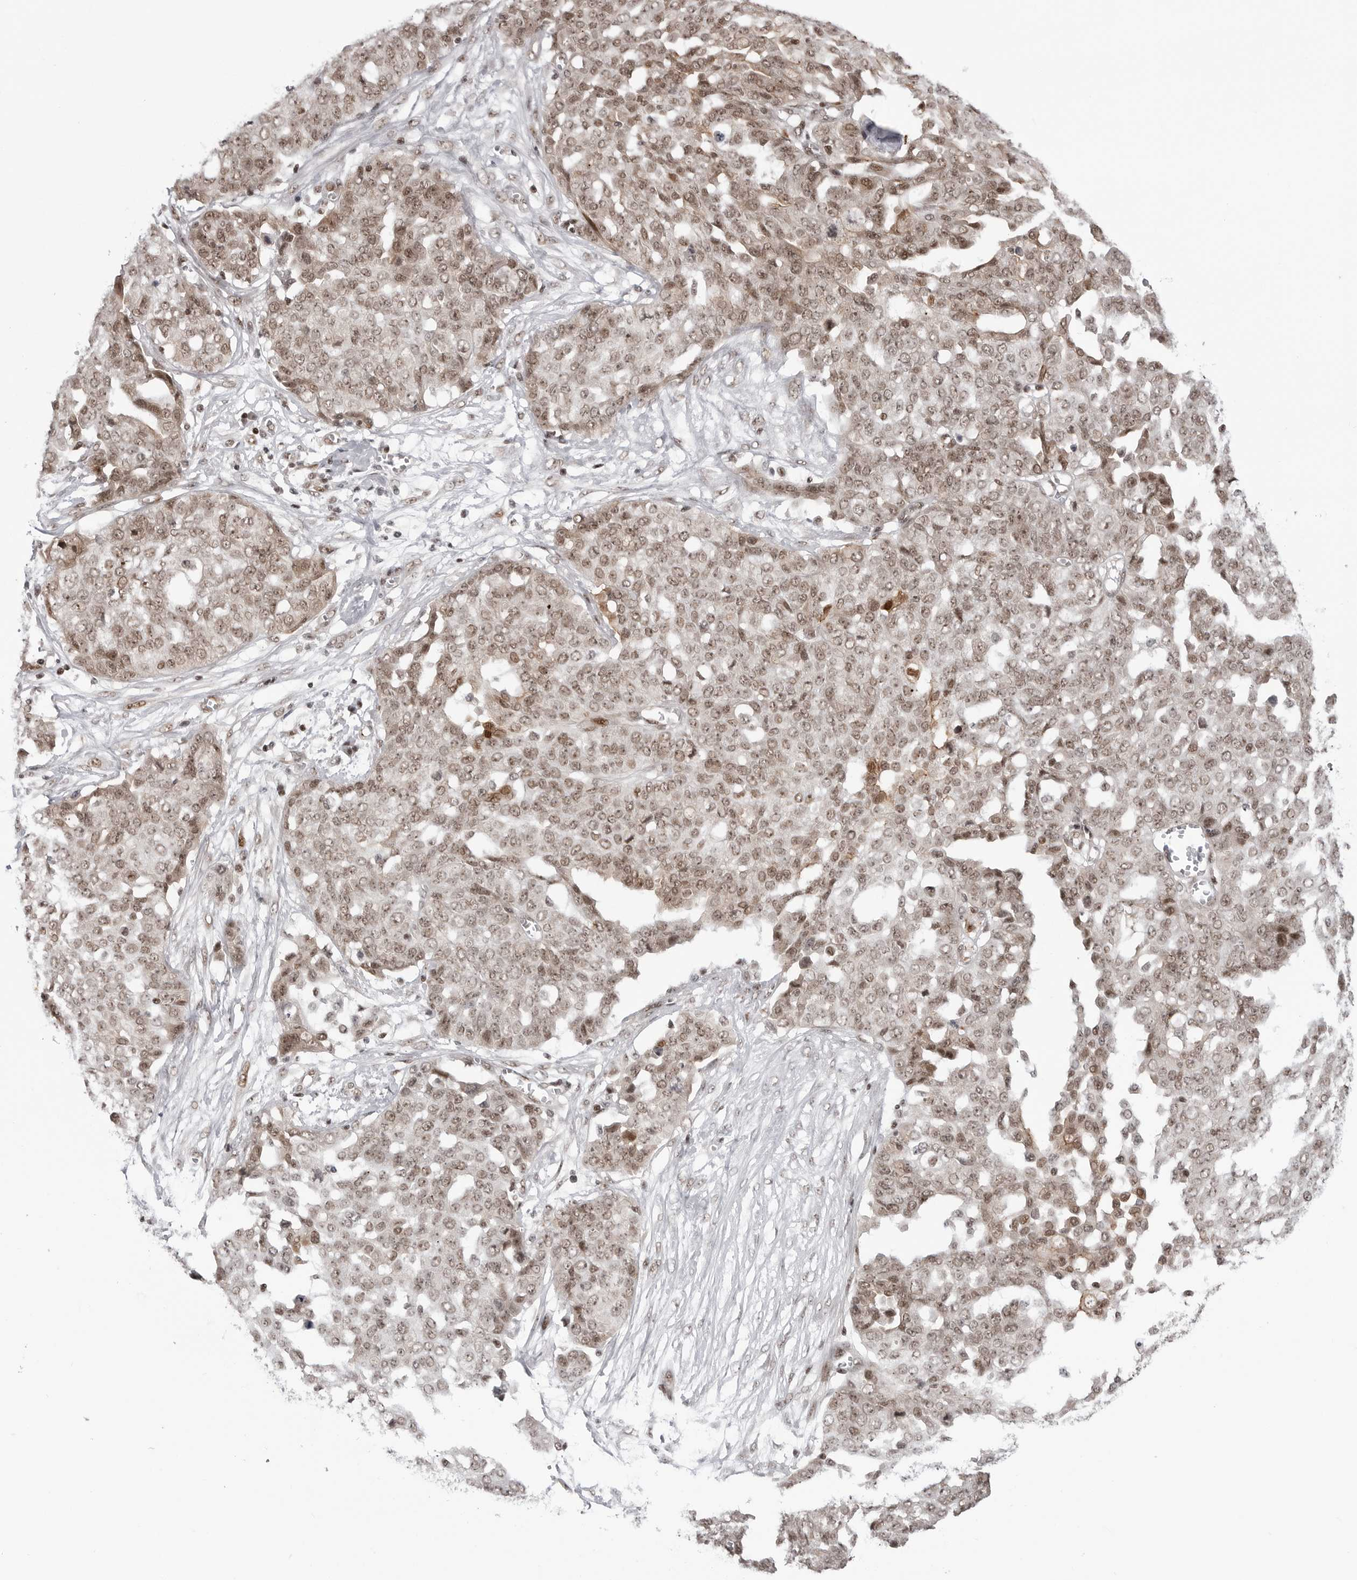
{"staining": {"intensity": "moderate", "quantity": ">75%", "location": "nuclear"}, "tissue": "ovarian cancer", "cell_type": "Tumor cells", "image_type": "cancer", "snomed": [{"axis": "morphology", "description": "Cystadenocarcinoma, serous, NOS"}, {"axis": "topography", "description": "Soft tissue"}, {"axis": "topography", "description": "Ovary"}], "caption": "Immunohistochemistry (IHC) photomicrograph of neoplastic tissue: human ovarian cancer stained using immunohistochemistry displays medium levels of moderate protein expression localized specifically in the nuclear of tumor cells, appearing as a nuclear brown color.", "gene": "TRIM66", "patient": {"sex": "female", "age": 57}}